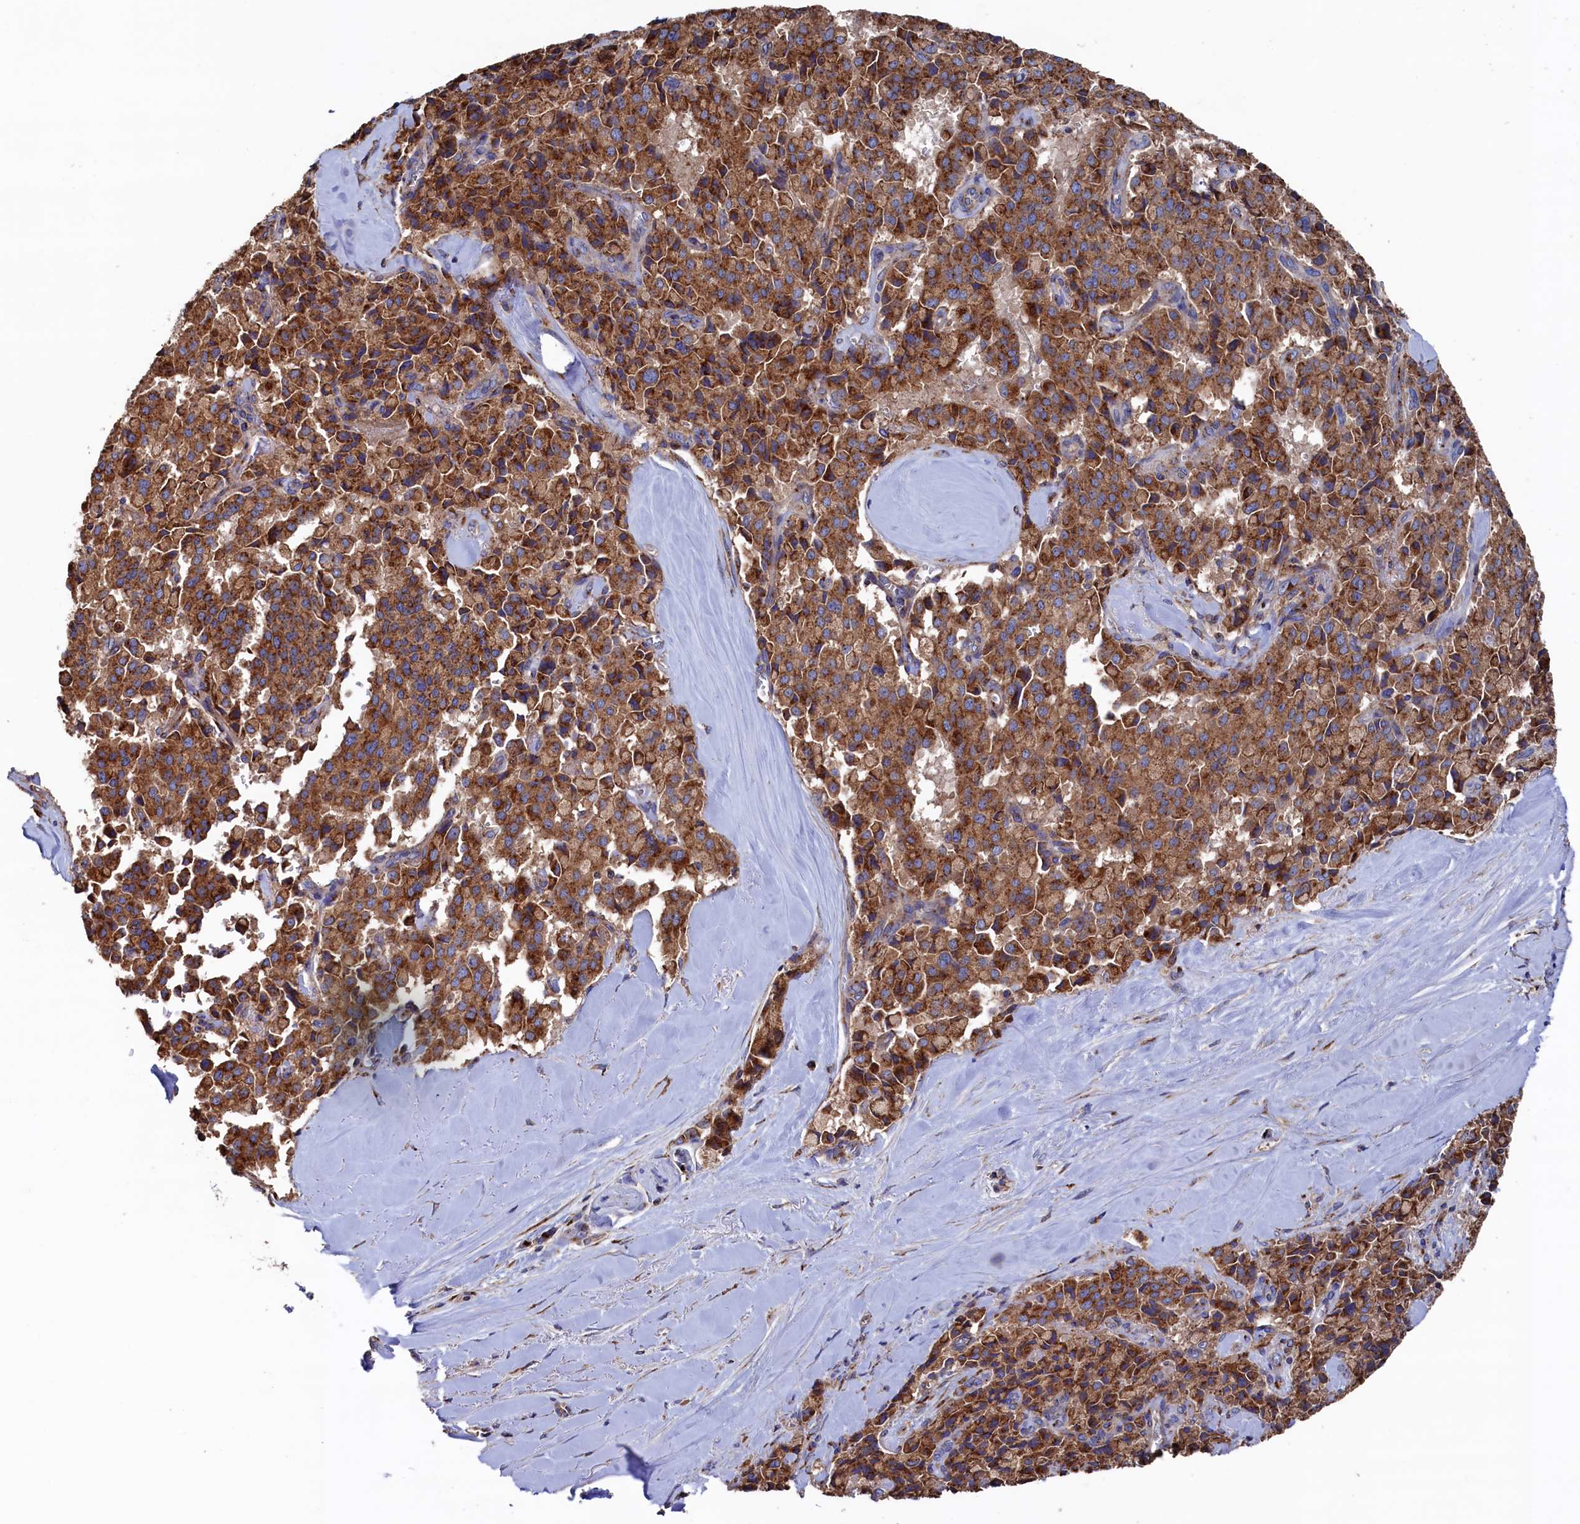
{"staining": {"intensity": "strong", "quantity": ">75%", "location": "cytoplasmic/membranous"}, "tissue": "pancreatic cancer", "cell_type": "Tumor cells", "image_type": "cancer", "snomed": [{"axis": "morphology", "description": "Adenocarcinoma, NOS"}, {"axis": "topography", "description": "Pancreas"}], "caption": "Immunohistochemistry of human pancreatic cancer (adenocarcinoma) shows high levels of strong cytoplasmic/membranous staining in approximately >75% of tumor cells.", "gene": "PRRC1", "patient": {"sex": "male", "age": 65}}